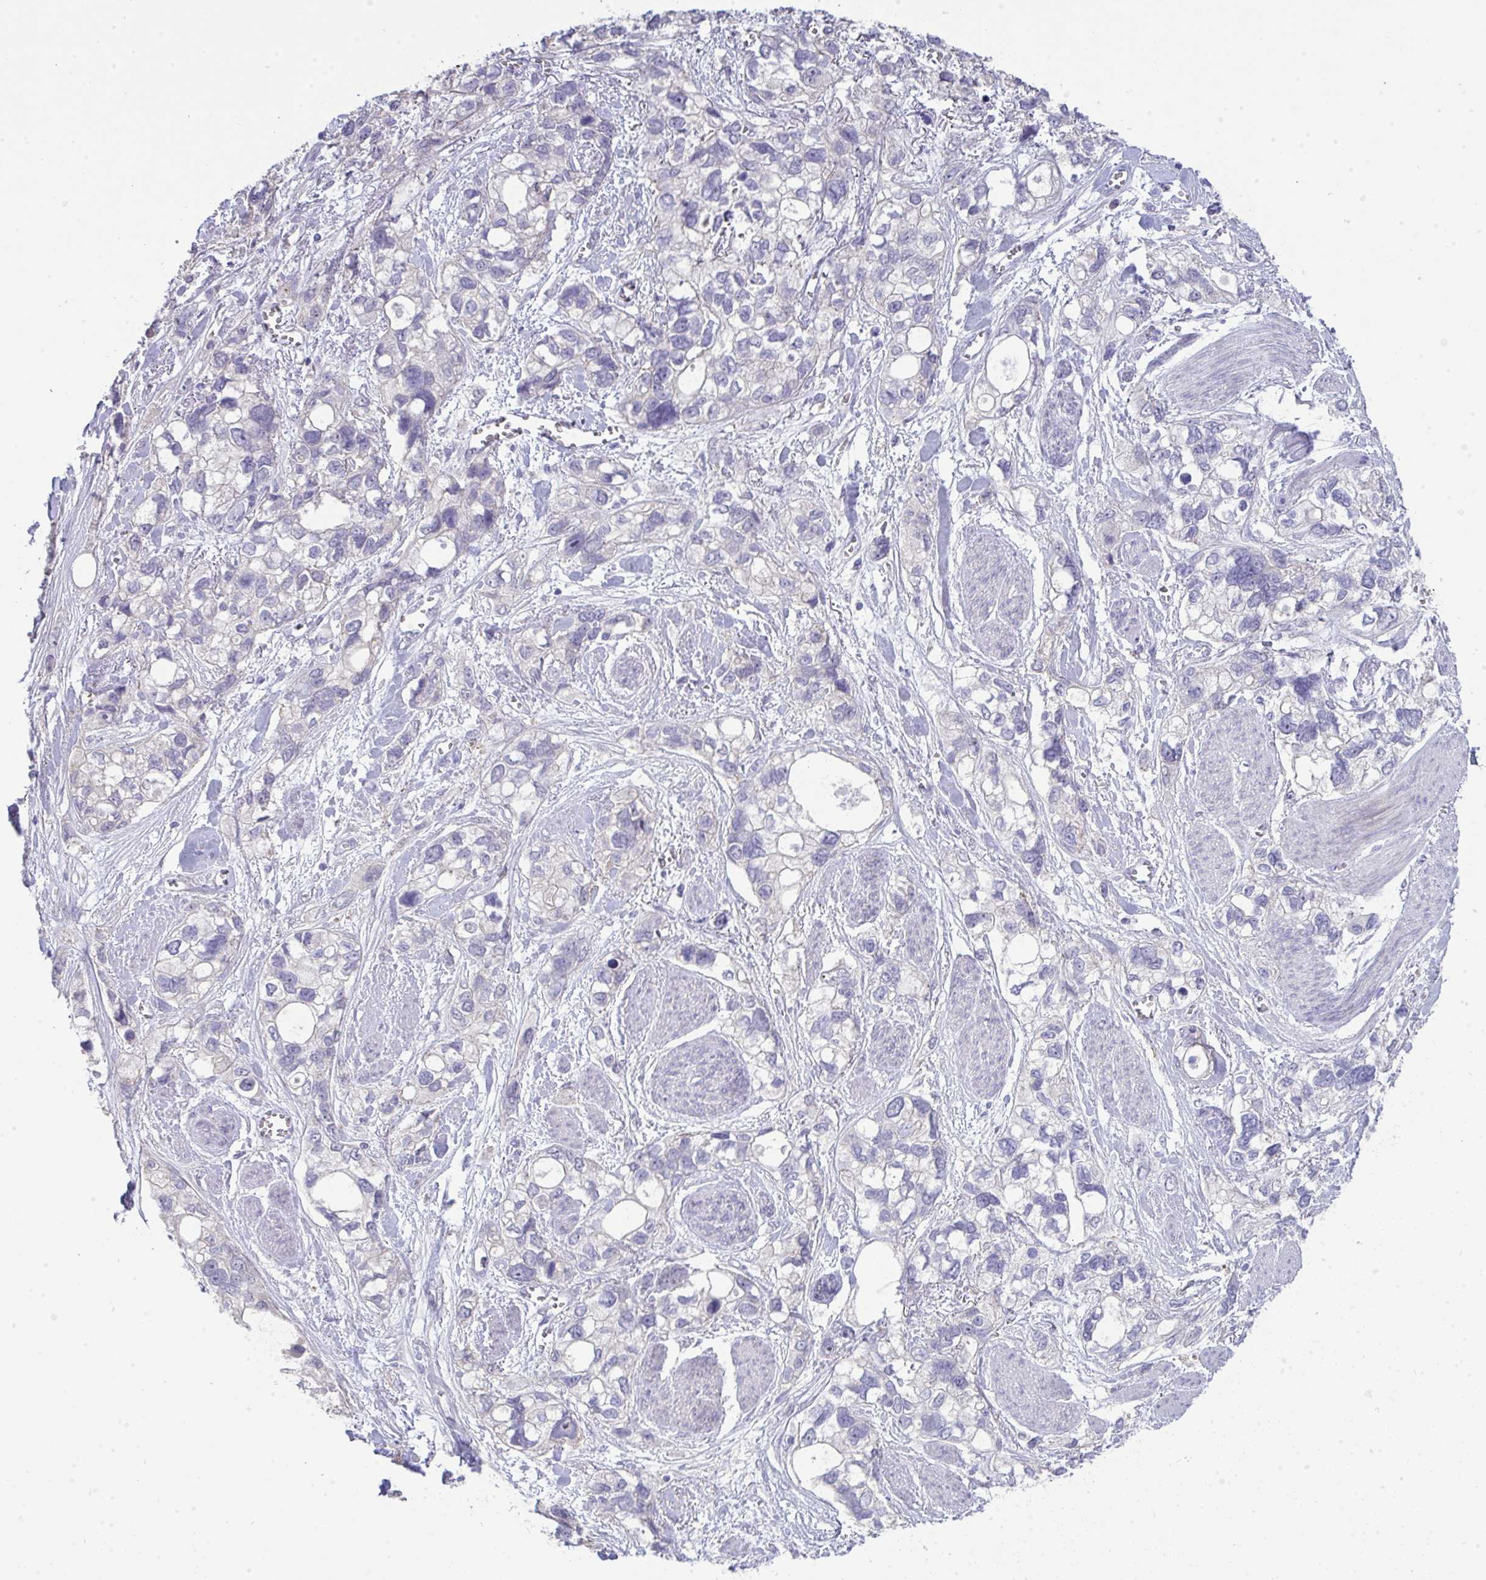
{"staining": {"intensity": "negative", "quantity": "none", "location": "none"}, "tissue": "stomach cancer", "cell_type": "Tumor cells", "image_type": "cancer", "snomed": [{"axis": "morphology", "description": "Adenocarcinoma, NOS"}, {"axis": "topography", "description": "Stomach, upper"}], "caption": "Immunohistochemical staining of human stomach cancer shows no significant expression in tumor cells.", "gene": "GALNT16", "patient": {"sex": "female", "age": 81}}